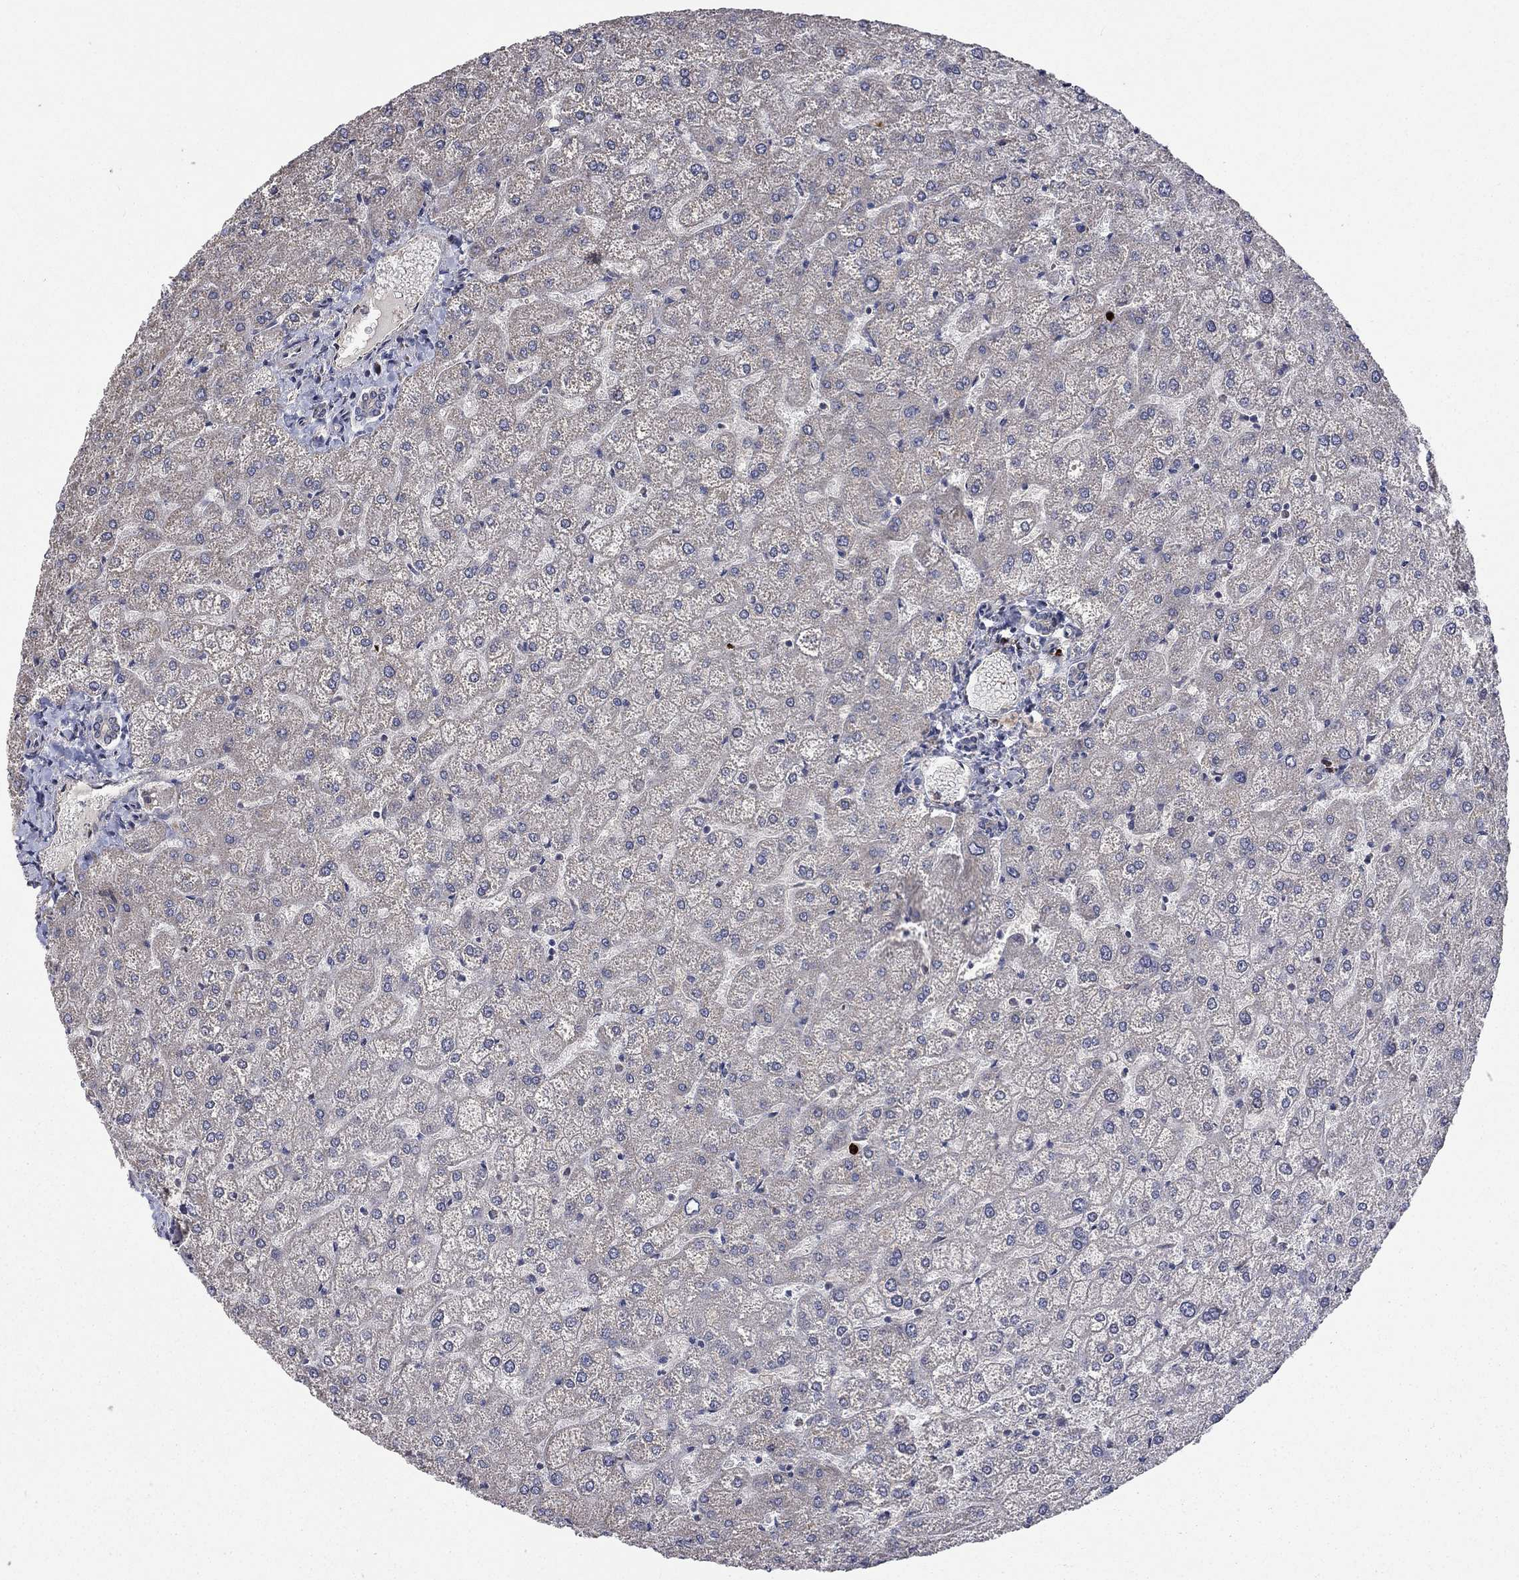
{"staining": {"intensity": "negative", "quantity": "none", "location": "none"}, "tissue": "liver", "cell_type": "Cholangiocytes", "image_type": "normal", "snomed": [{"axis": "morphology", "description": "Normal tissue, NOS"}, {"axis": "topography", "description": "Liver"}], "caption": "High magnification brightfield microscopy of unremarkable liver stained with DAB (3,3'-diaminobenzidine) (brown) and counterstained with hematoxylin (blue): cholangiocytes show no significant expression.", "gene": "VCAN", "patient": {"sex": "female", "age": 32}}